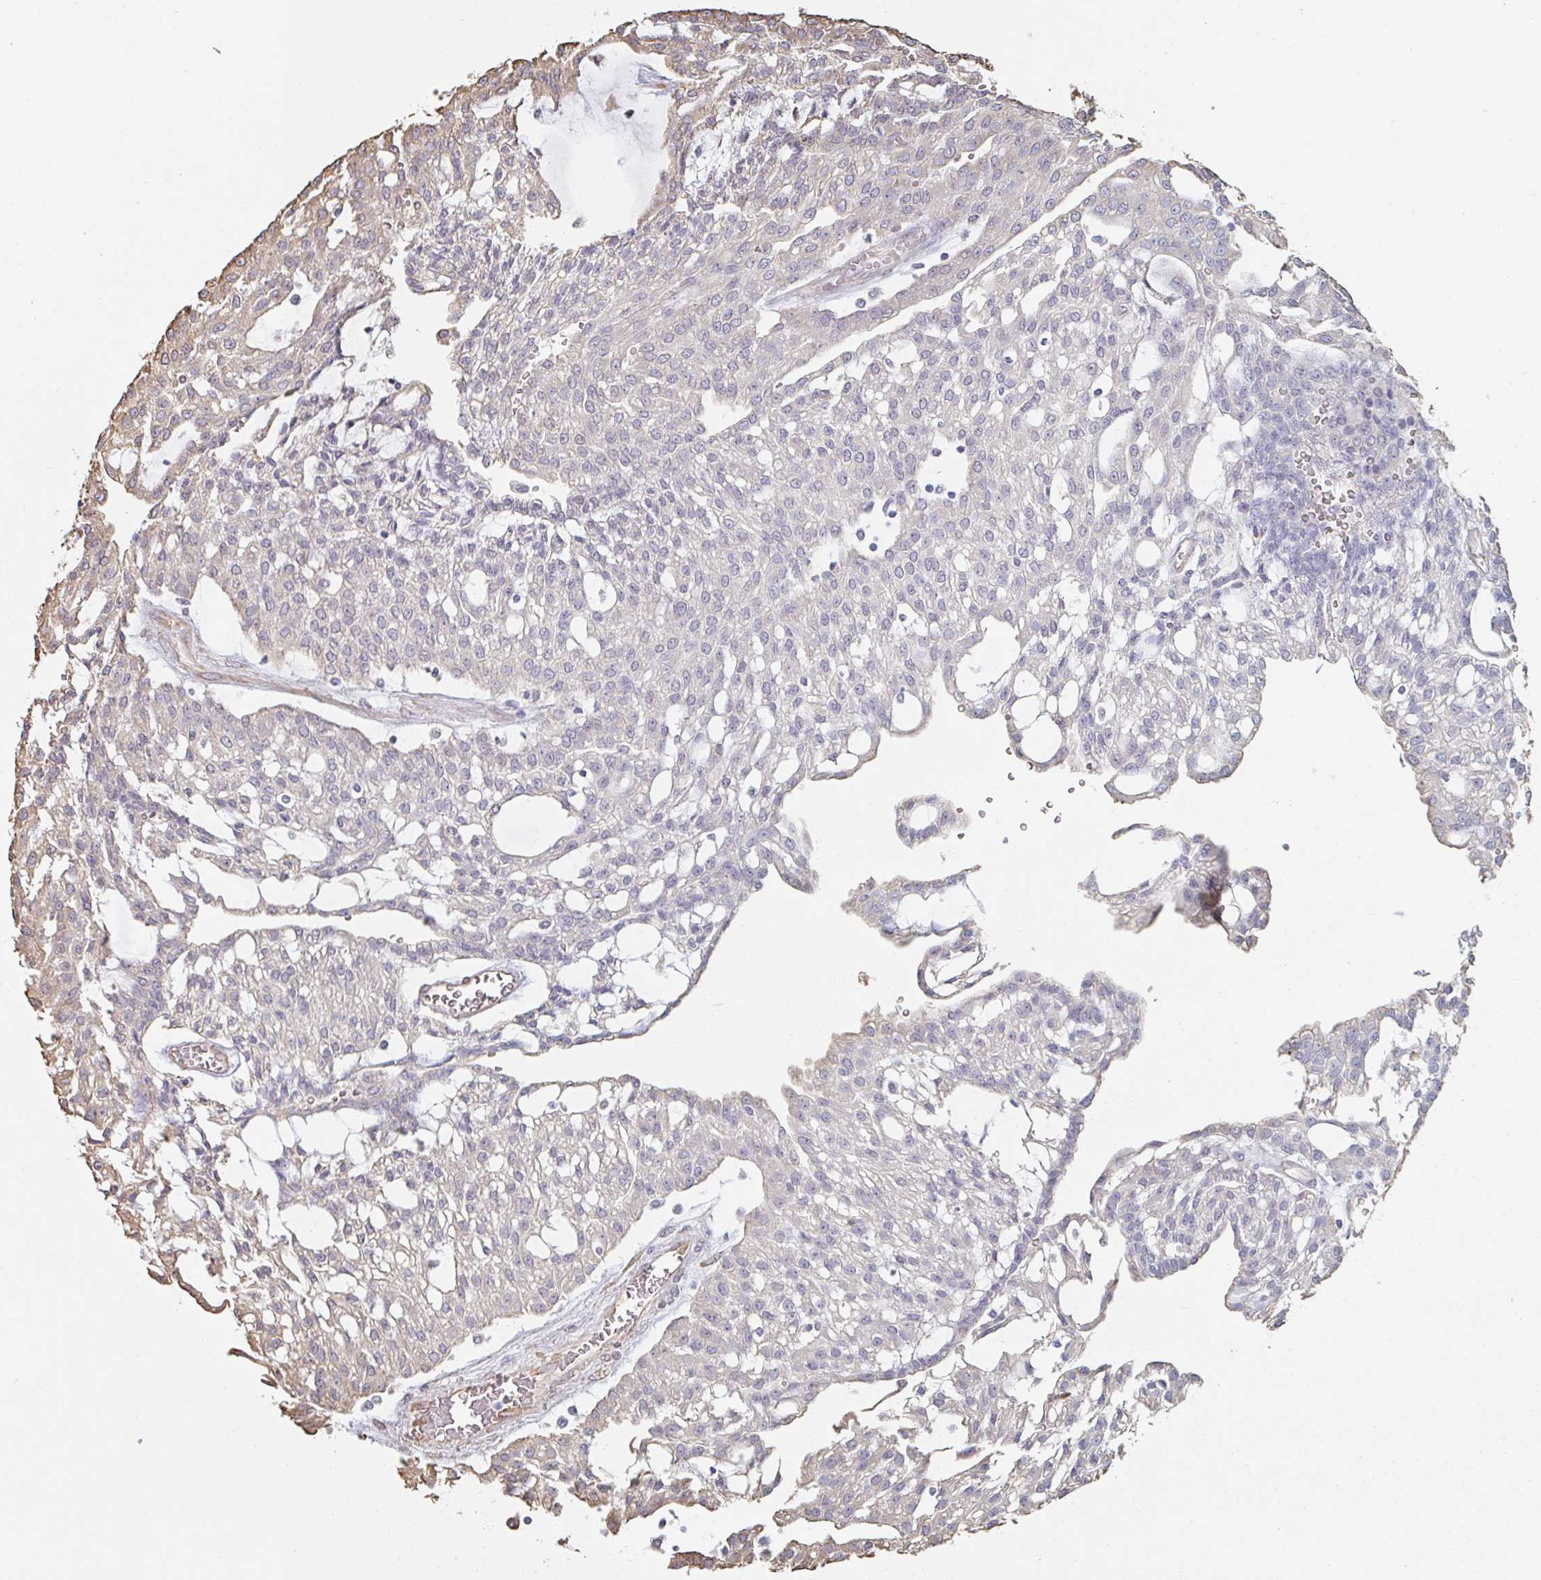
{"staining": {"intensity": "moderate", "quantity": "<25%", "location": "cytoplasmic/membranous"}, "tissue": "renal cancer", "cell_type": "Tumor cells", "image_type": "cancer", "snomed": [{"axis": "morphology", "description": "Adenocarcinoma, NOS"}, {"axis": "topography", "description": "Kidney"}], "caption": "Moderate cytoplasmic/membranous expression is appreciated in approximately <25% of tumor cells in renal cancer.", "gene": "RAB5IF", "patient": {"sex": "male", "age": 63}}